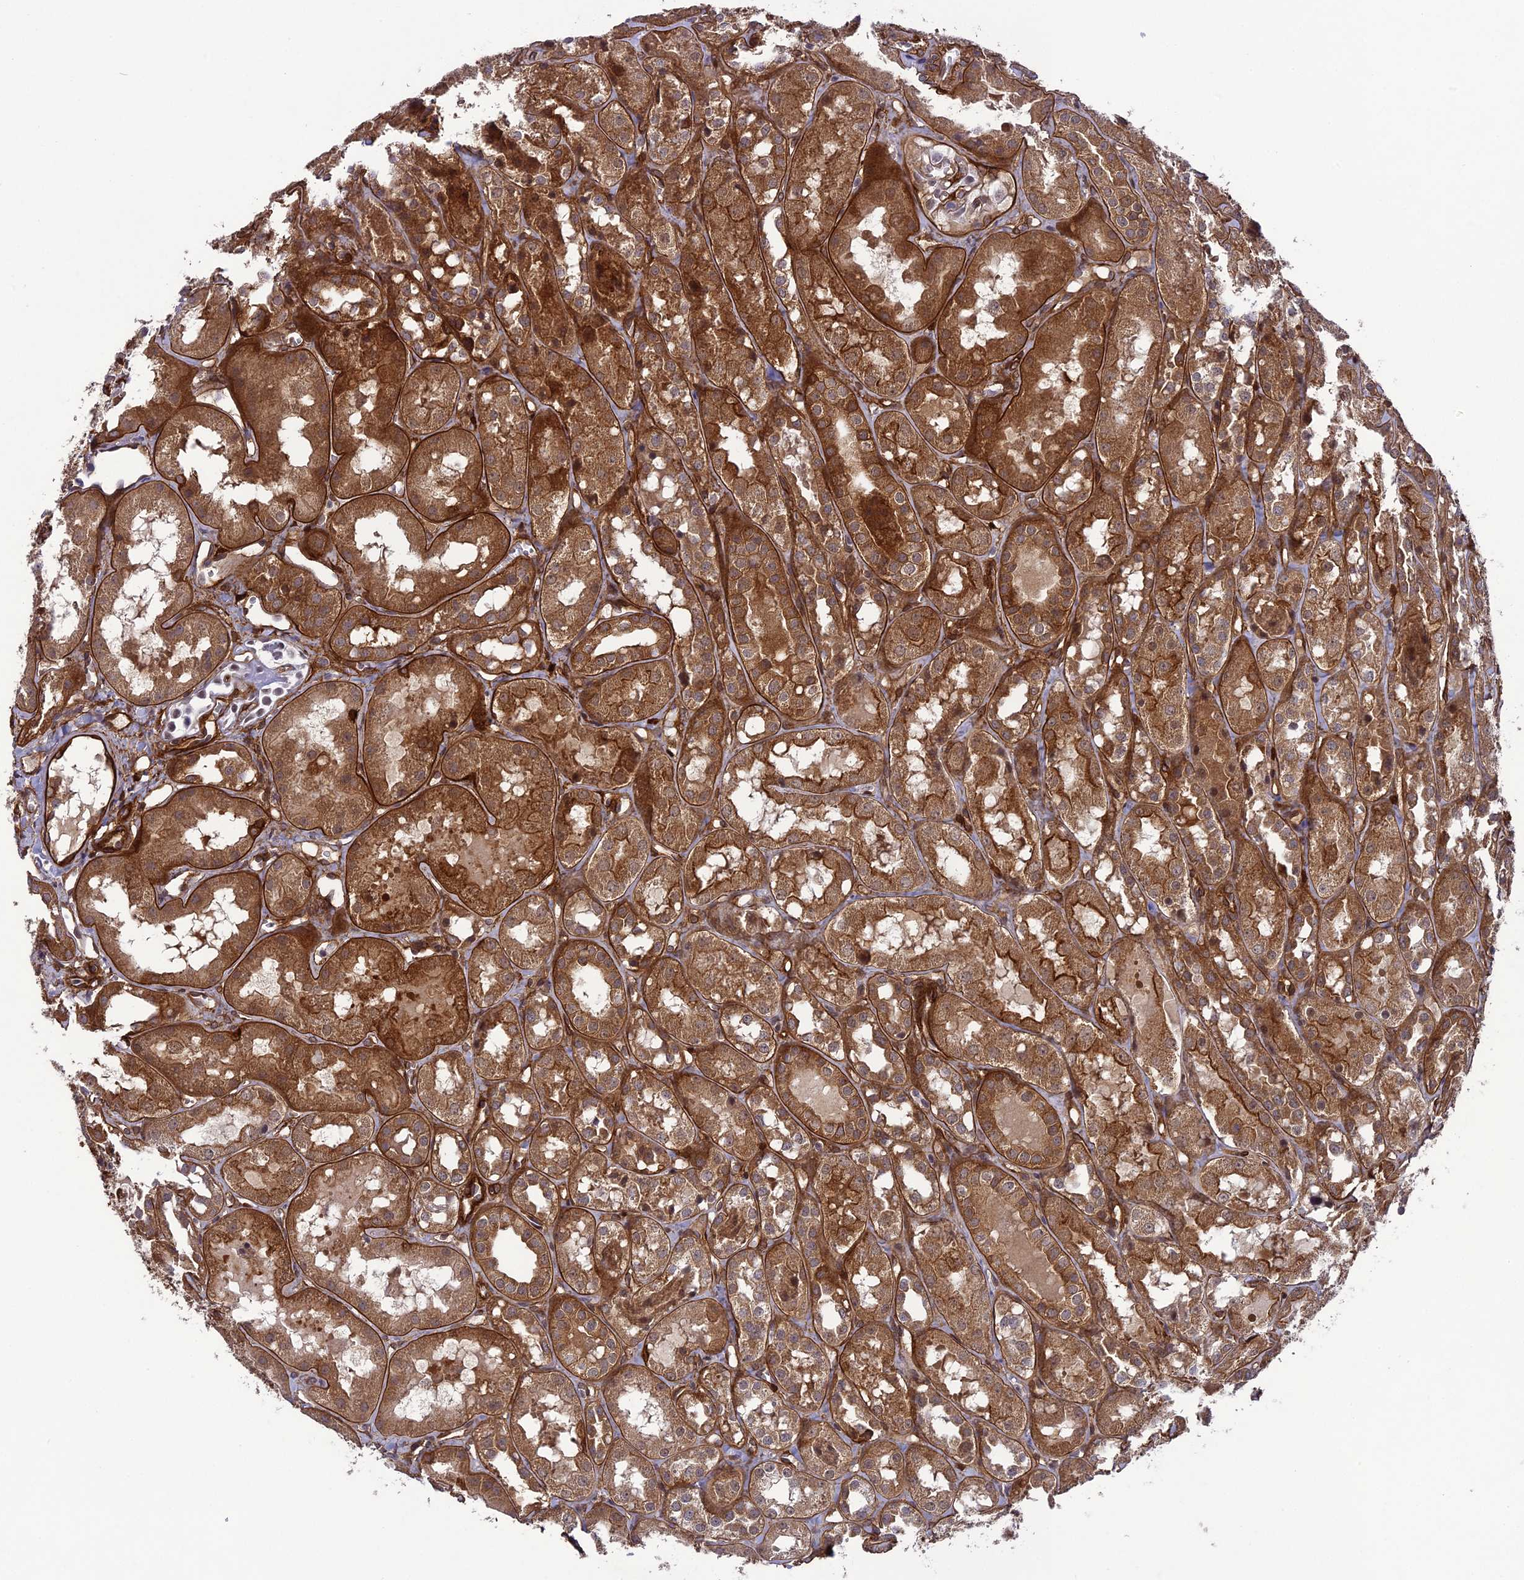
{"staining": {"intensity": "strong", "quantity": "25%-75%", "location": "cytoplasmic/membranous"}, "tissue": "kidney", "cell_type": "Cells in glomeruli", "image_type": "normal", "snomed": [{"axis": "morphology", "description": "Normal tissue, NOS"}, {"axis": "topography", "description": "Kidney"}], "caption": "Immunohistochemistry (IHC) of unremarkable human kidney reveals high levels of strong cytoplasmic/membranous positivity in about 25%-75% of cells in glomeruli. (DAB IHC, brown staining for protein, blue staining for nuclei).", "gene": "TNS1", "patient": {"sex": "male", "age": 16}}